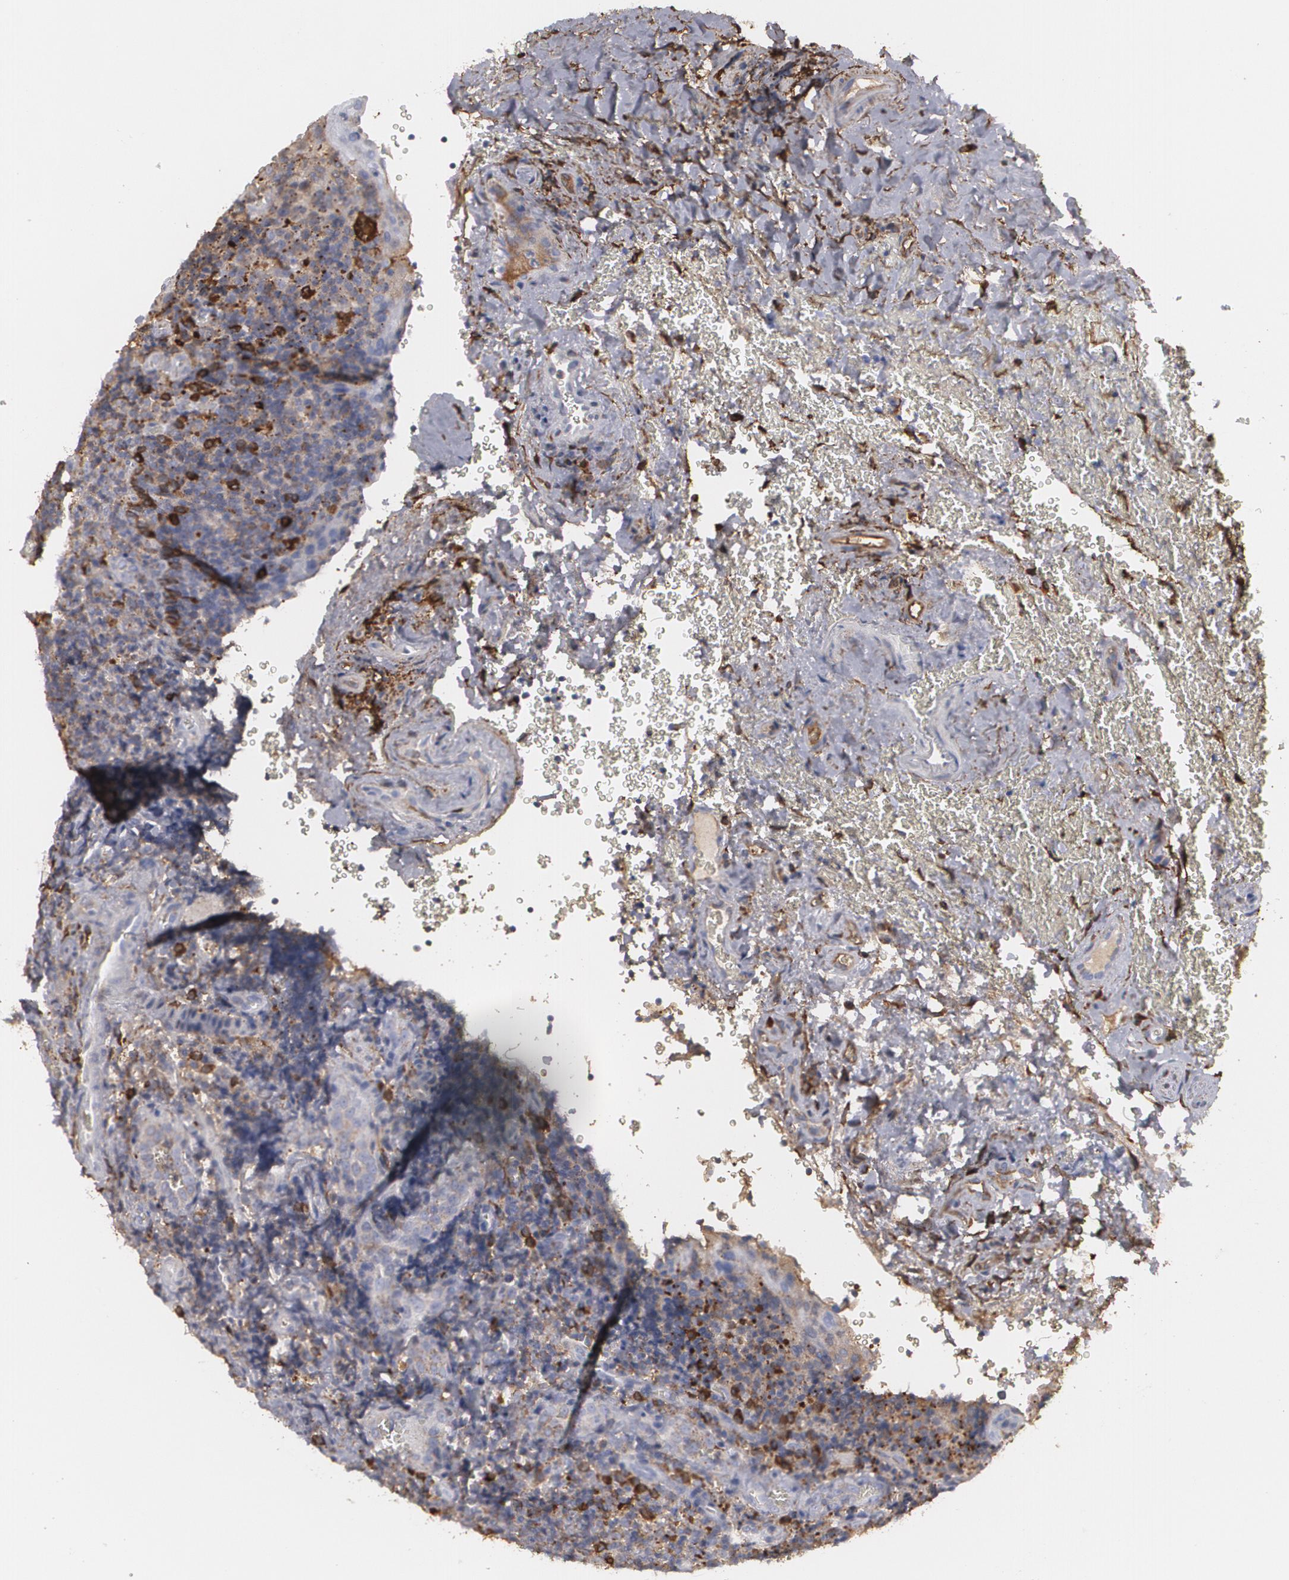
{"staining": {"intensity": "weak", "quantity": ">75%", "location": "cytoplasmic/membranous"}, "tissue": "tonsil", "cell_type": "Germinal center cells", "image_type": "normal", "snomed": [{"axis": "morphology", "description": "Normal tissue, NOS"}, {"axis": "topography", "description": "Tonsil"}], "caption": "A histopathology image of tonsil stained for a protein shows weak cytoplasmic/membranous brown staining in germinal center cells.", "gene": "ODC1", "patient": {"sex": "male", "age": 20}}